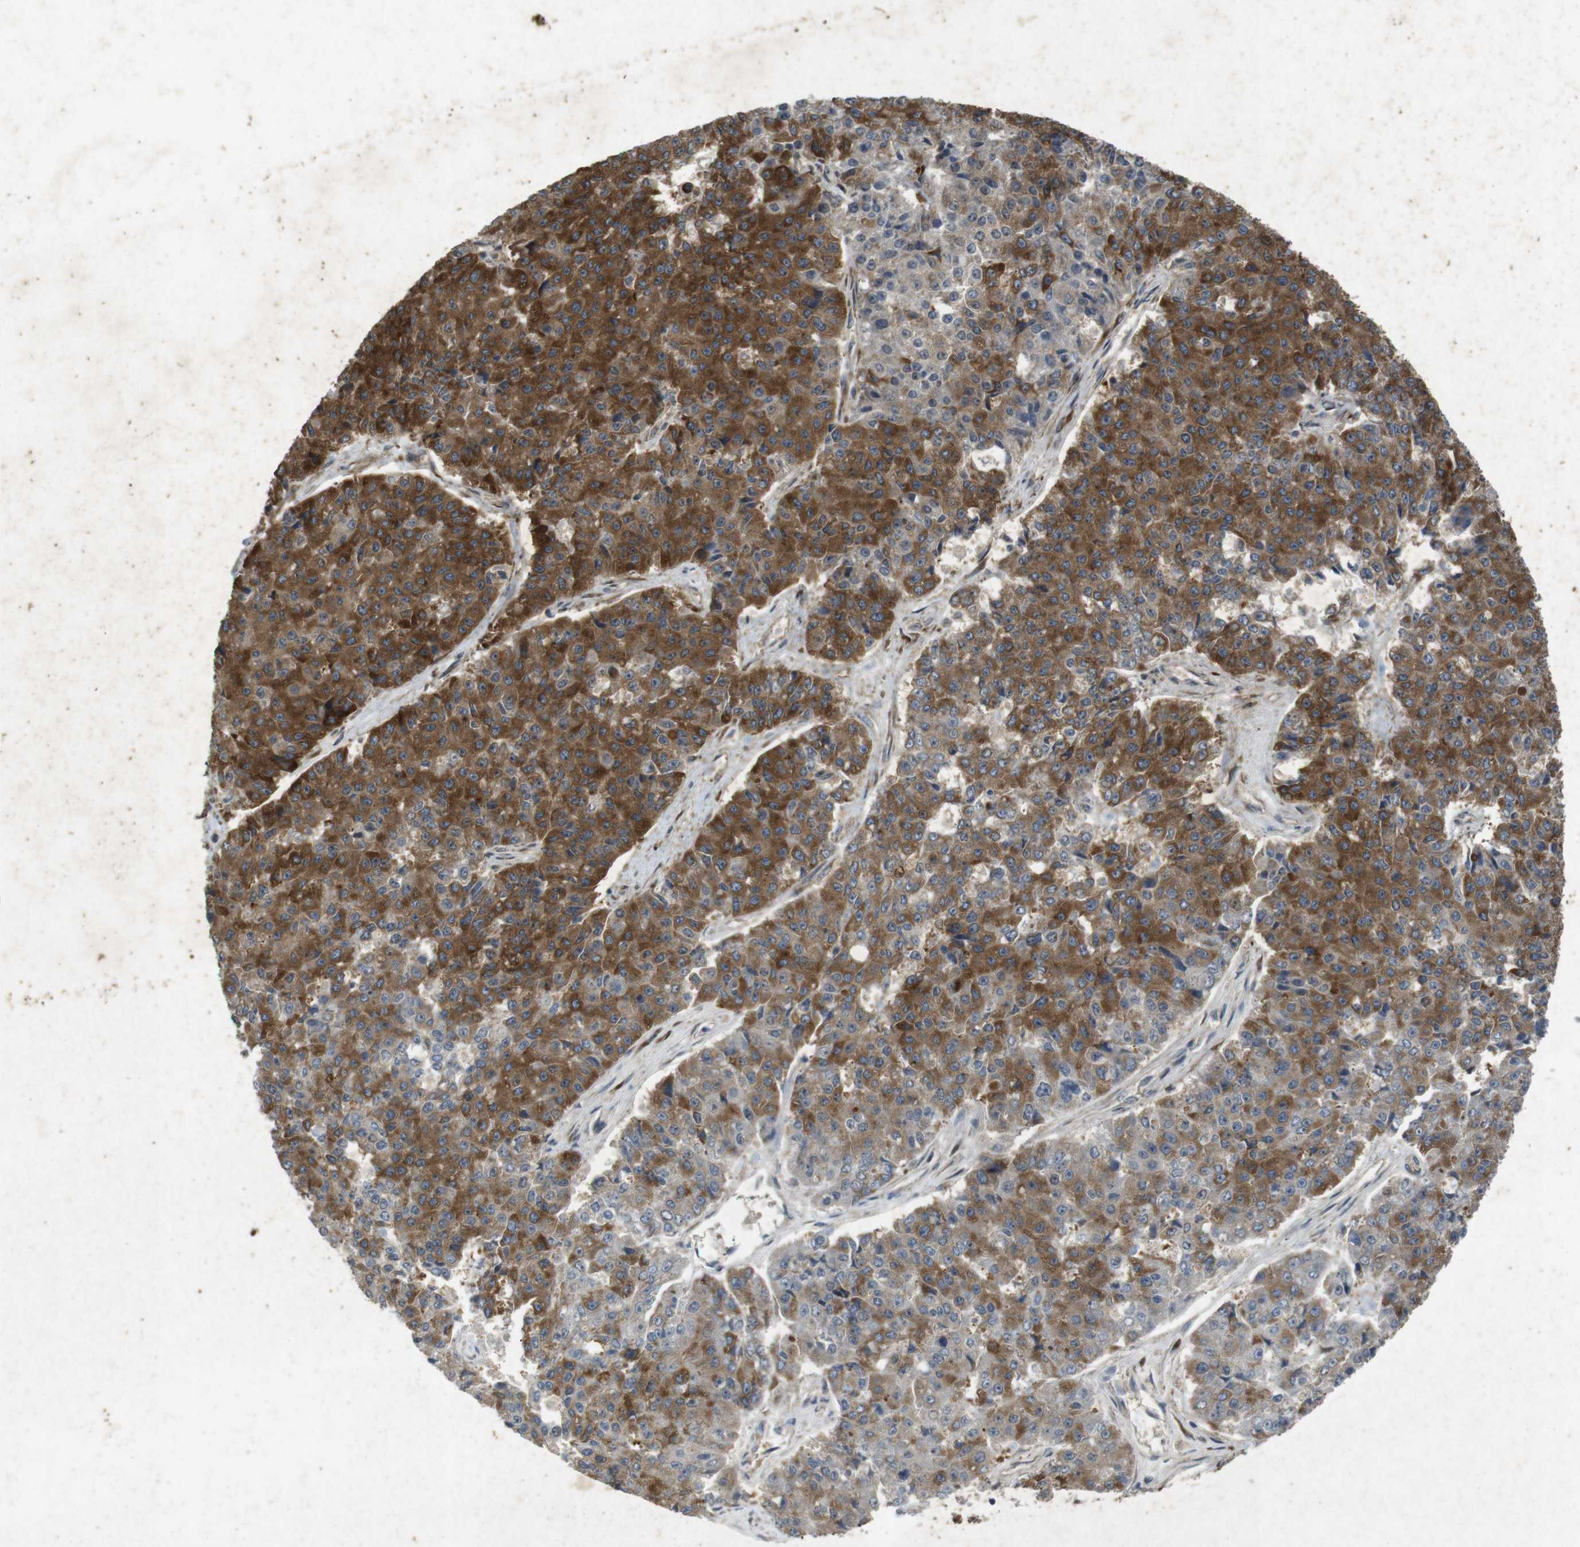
{"staining": {"intensity": "moderate", "quantity": ">75%", "location": "cytoplasmic/membranous"}, "tissue": "pancreatic cancer", "cell_type": "Tumor cells", "image_type": "cancer", "snomed": [{"axis": "morphology", "description": "Adenocarcinoma, NOS"}, {"axis": "topography", "description": "Pancreas"}], "caption": "A high-resolution micrograph shows immunohistochemistry (IHC) staining of pancreatic cancer, which demonstrates moderate cytoplasmic/membranous expression in about >75% of tumor cells.", "gene": "FLCN", "patient": {"sex": "male", "age": 50}}